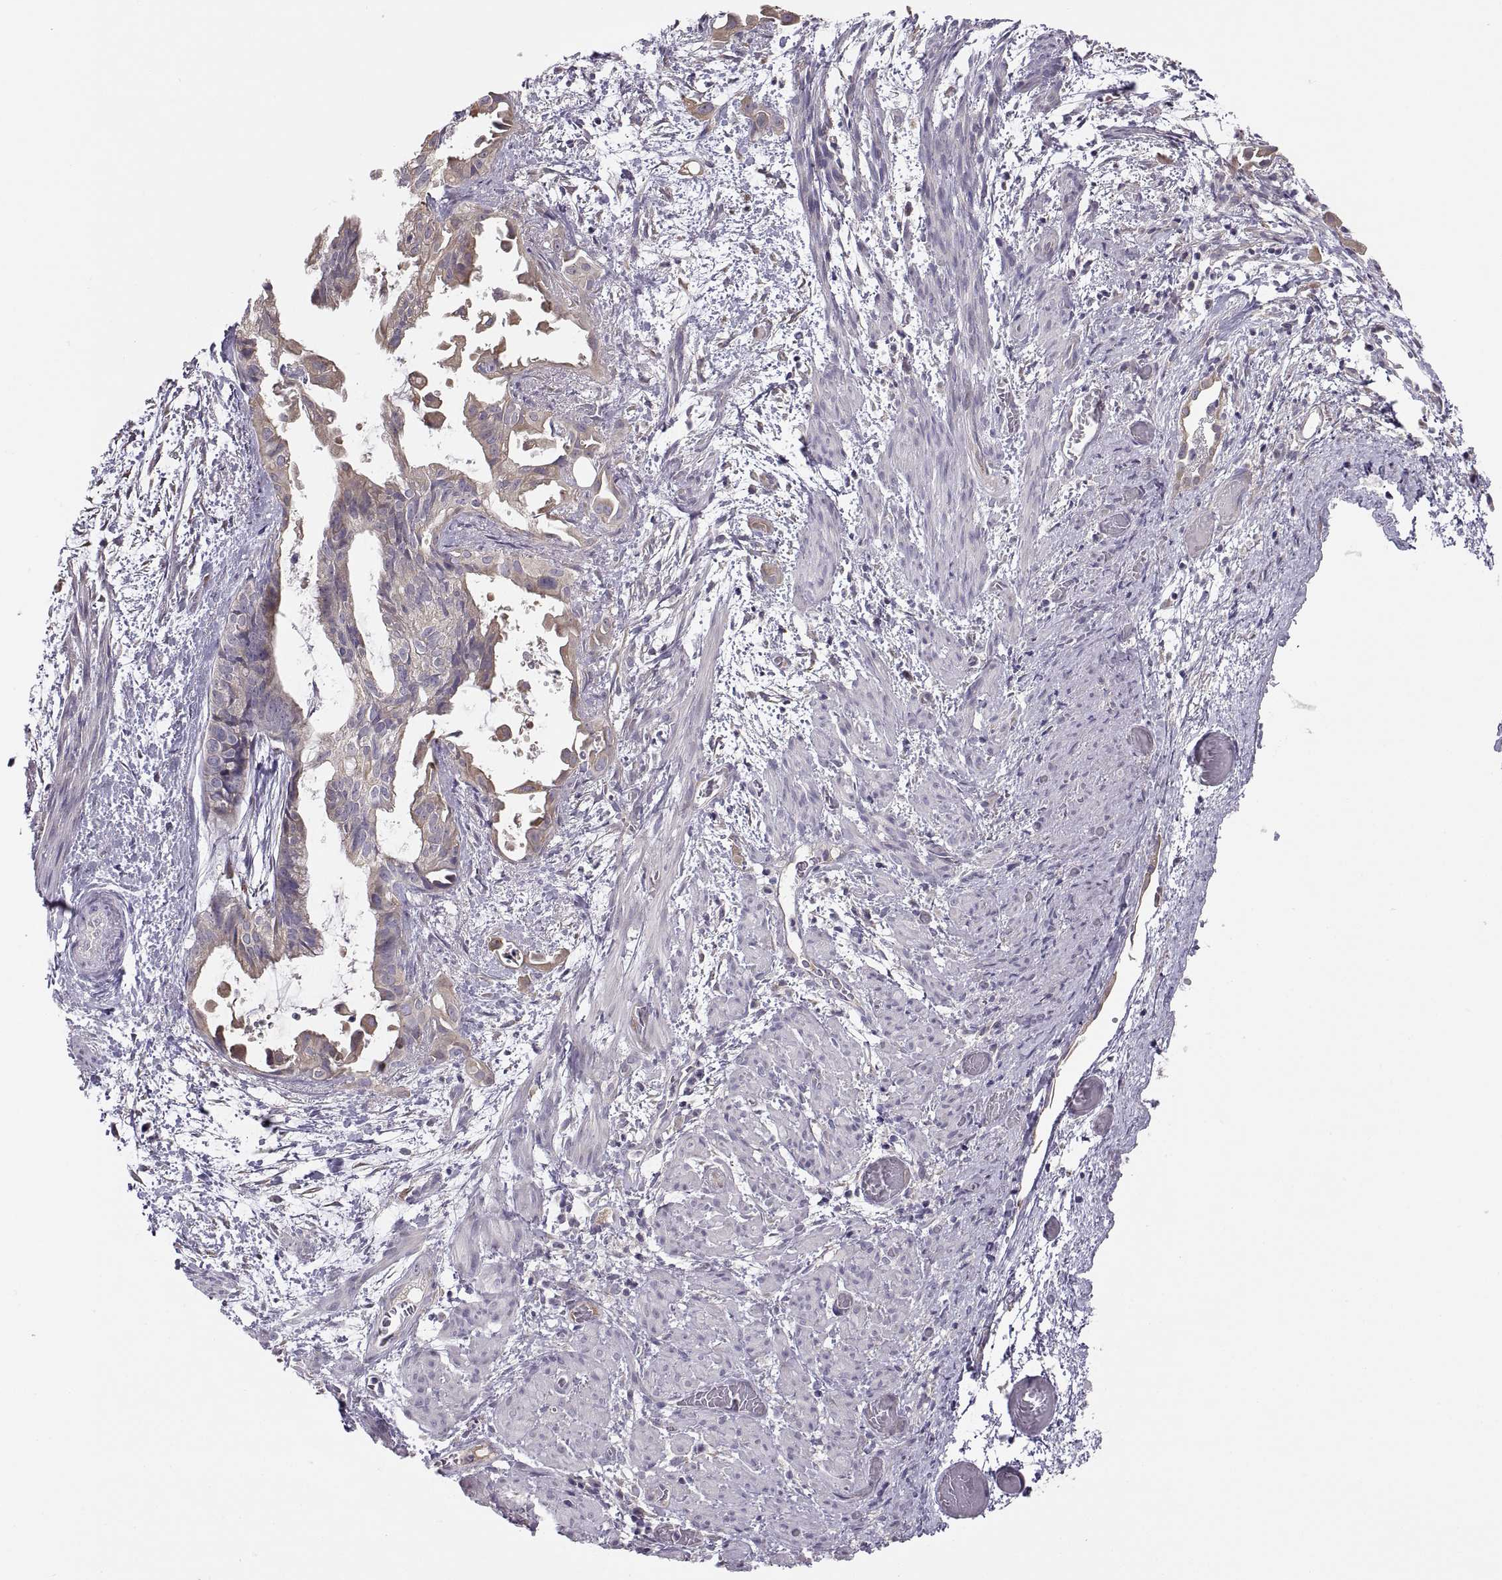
{"staining": {"intensity": "moderate", "quantity": "25%-75%", "location": "cytoplasmic/membranous"}, "tissue": "endometrial cancer", "cell_type": "Tumor cells", "image_type": "cancer", "snomed": [{"axis": "morphology", "description": "Adenocarcinoma, NOS"}, {"axis": "topography", "description": "Endometrium"}], "caption": "A high-resolution micrograph shows IHC staining of endometrial cancer, which reveals moderate cytoplasmic/membranous expression in approximately 25%-75% of tumor cells.", "gene": "ACSBG2", "patient": {"sex": "female", "age": 86}}